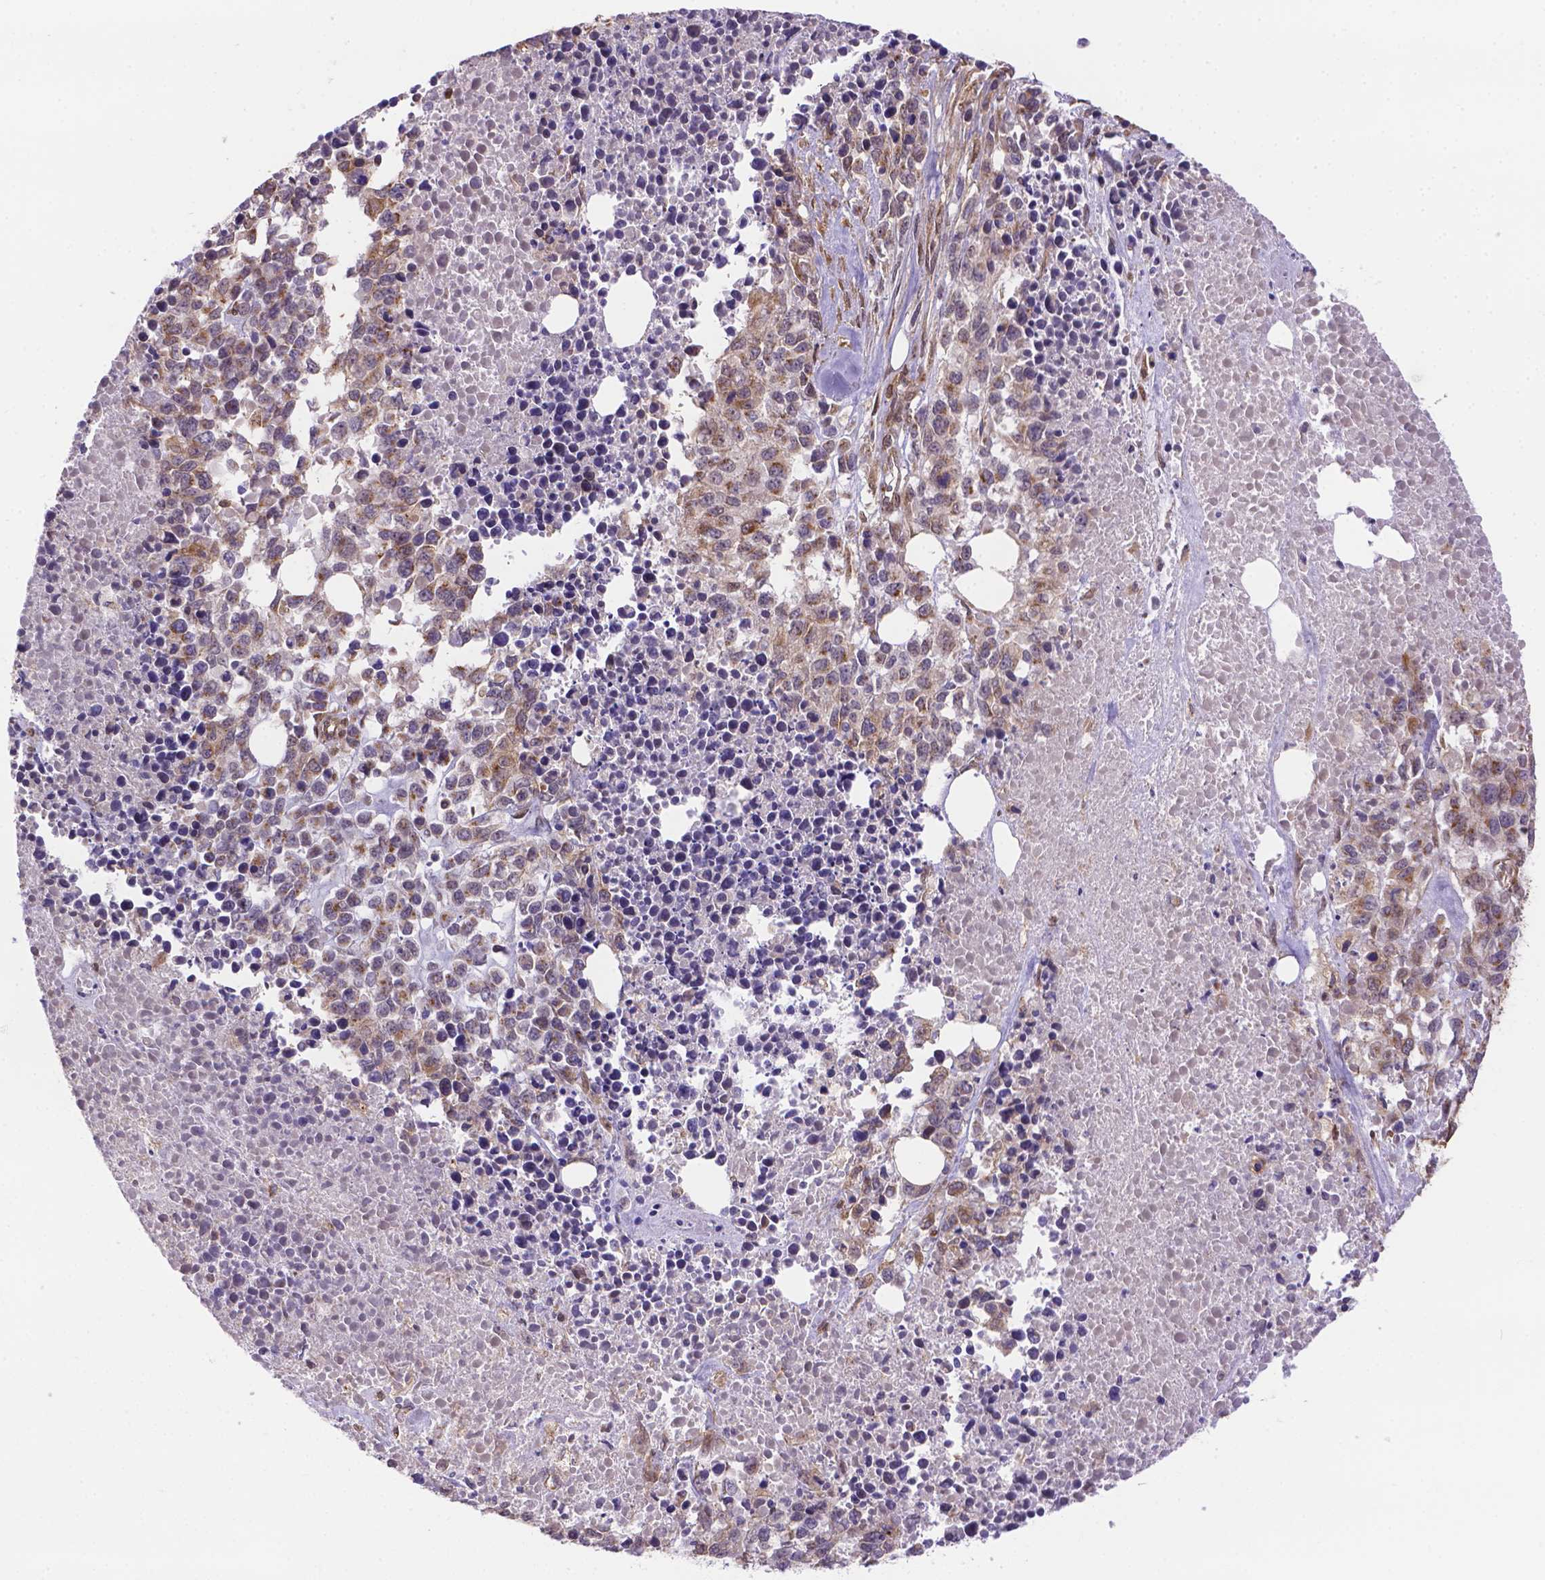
{"staining": {"intensity": "weak", "quantity": ">75%", "location": "cytoplasmic/membranous"}, "tissue": "melanoma", "cell_type": "Tumor cells", "image_type": "cancer", "snomed": [{"axis": "morphology", "description": "Malignant melanoma, Metastatic site"}, {"axis": "topography", "description": "Skin"}], "caption": "Human malignant melanoma (metastatic site) stained with a protein marker displays weak staining in tumor cells.", "gene": "YAP1", "patient": {"sex": "male", "age": 84}}